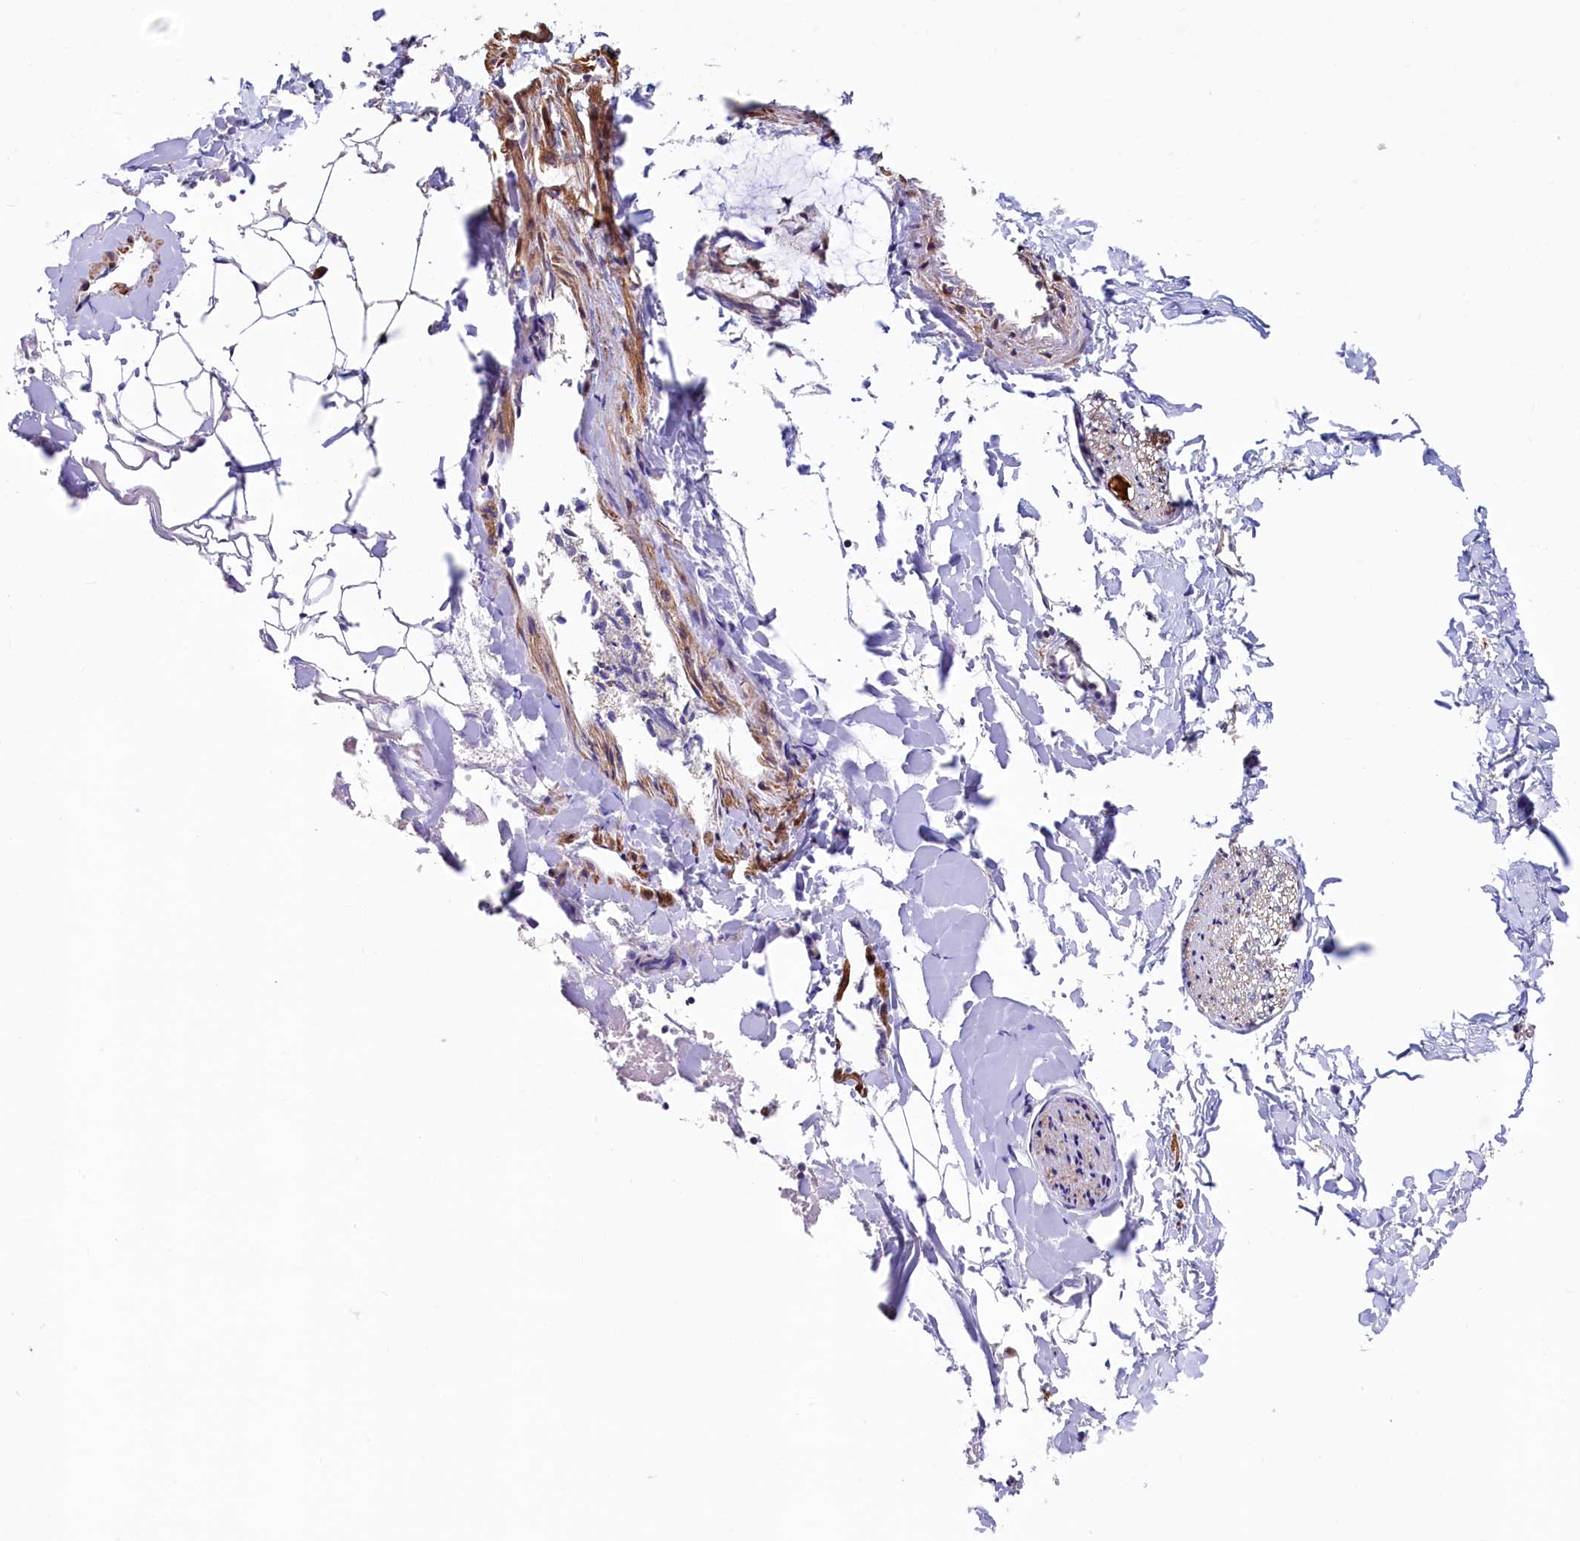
{"staining": {"intensity": "moderate", "quantity": ">75%", "location": "nuclear"}, "tissue": "adipose tissue", "cell_type": "Adipocytes", "image_type": "normal", "snomed": [{"axis": "morphology", "description": "Normal tissue, NOS"}, {"axis": "morphology", "description": "Adenocarcinoma, NOS"}, {"axis": "topography", "description": "Smooth muscle"}, {"axis": "topography", "description": "Colon"}], "caption": "This image demonstrates immunohistochemistry staining of unremarkable adipose tissue, with medium moderate nuclear positivity in about >75% of adipocytes.", "gene": "LEO1", "patient": {"sex": "male", "age": 14}}